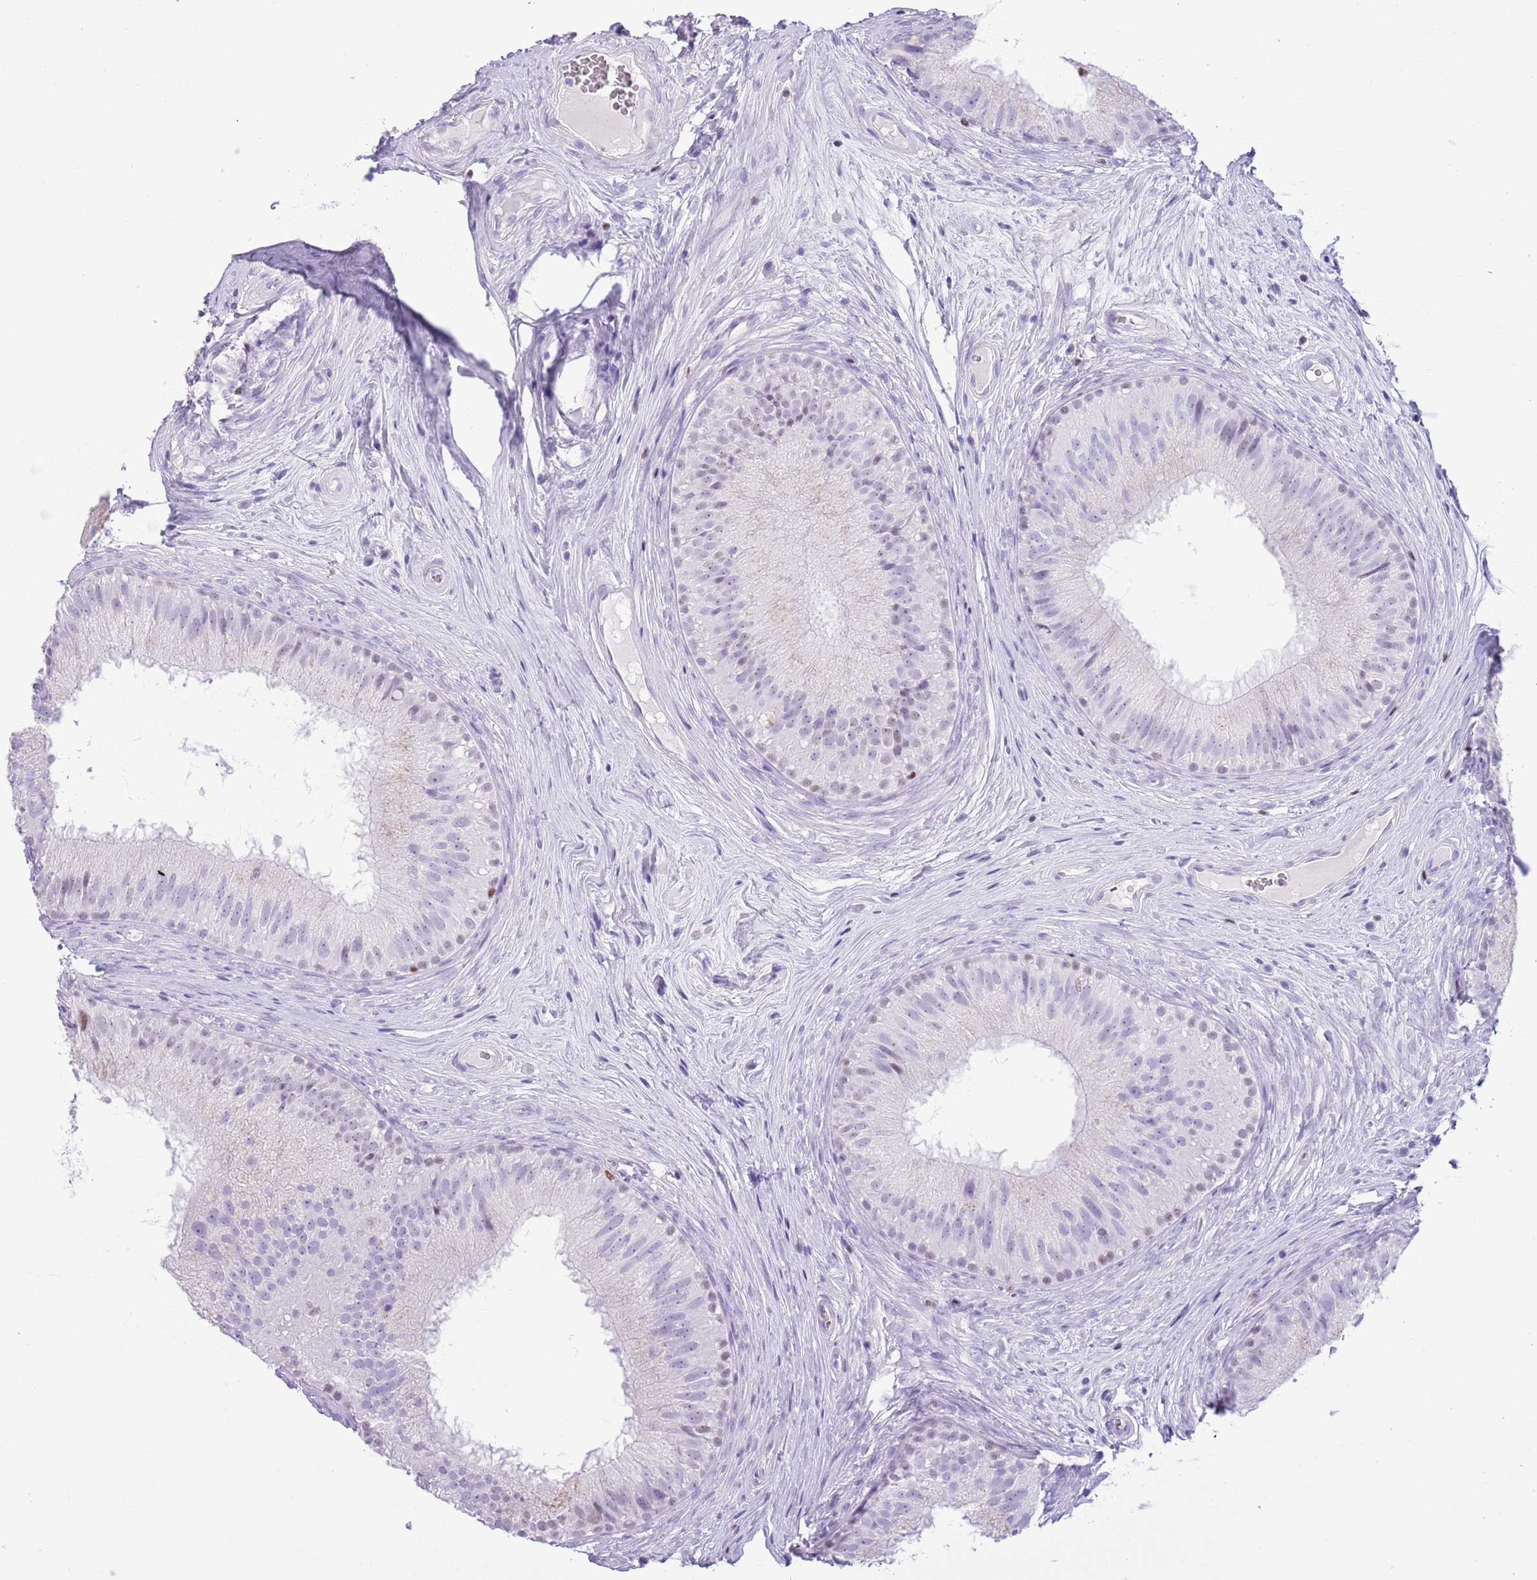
{"staining": {"intensity": "negative", "quantity": "none", "location": "none"}, "tissue": "epididymis", "cell_type": "Glandular cells", "image_type": "normal", "snomed": [{"axis": "morphology", "description": "Normal tissue, NOS"}, {"axis": "topography", "description": "Epididymis"}], "caption": "An image of epididymis stained for a protein displays no brown staining in glandular cells. (DAB (3,3'-diaminobenzidine) immunohistochemistry (IHC) visualized using brightfield microscopy, high magnification).", "gene": "BCL11B", "patient": {"sex": "male", "age": 34}}